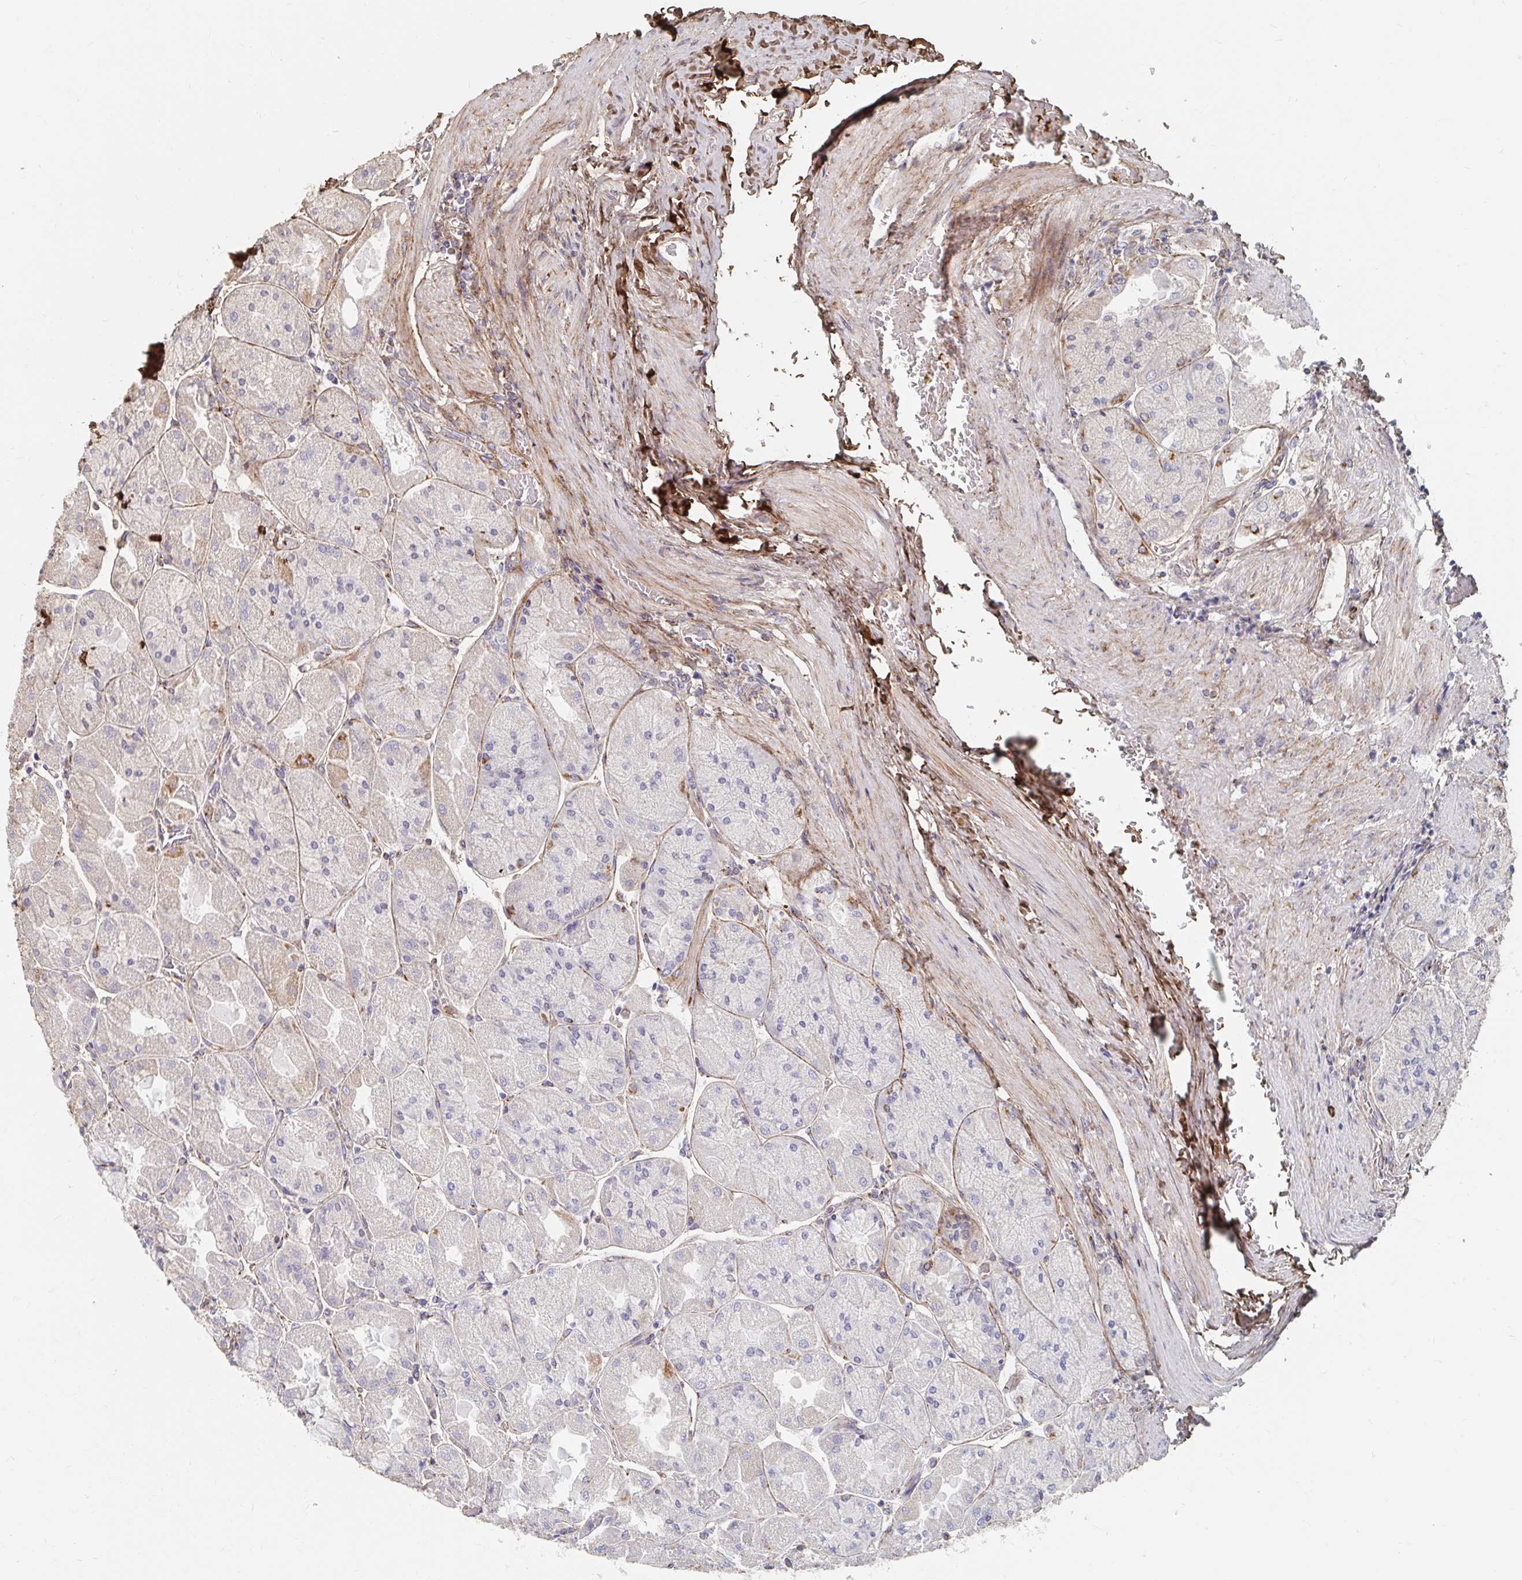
{"staining": {"intensity": "weak", "quantity": "<25%", "location": "cytoplasmic/membranous"}, "tissue": "stomach", "cell_type": "Glandular cells", "image_type": "normal", "snomed": [{"axis": "morphology", "description": "Normal tissue, NOS"}, {"axis": "topography", "description": "Stomach"}], "caption": "High magnification brightfield microscopy of unremarkable stomach stained with DAB (3,3'-diaminobenzidine) (brown) and counterstained with hematoxylin (blue): glandular cells show no significant staining. Nuclei are stained in blue.", "gene": "MAVS", "patient": {"sex": "female", "age": 61}}